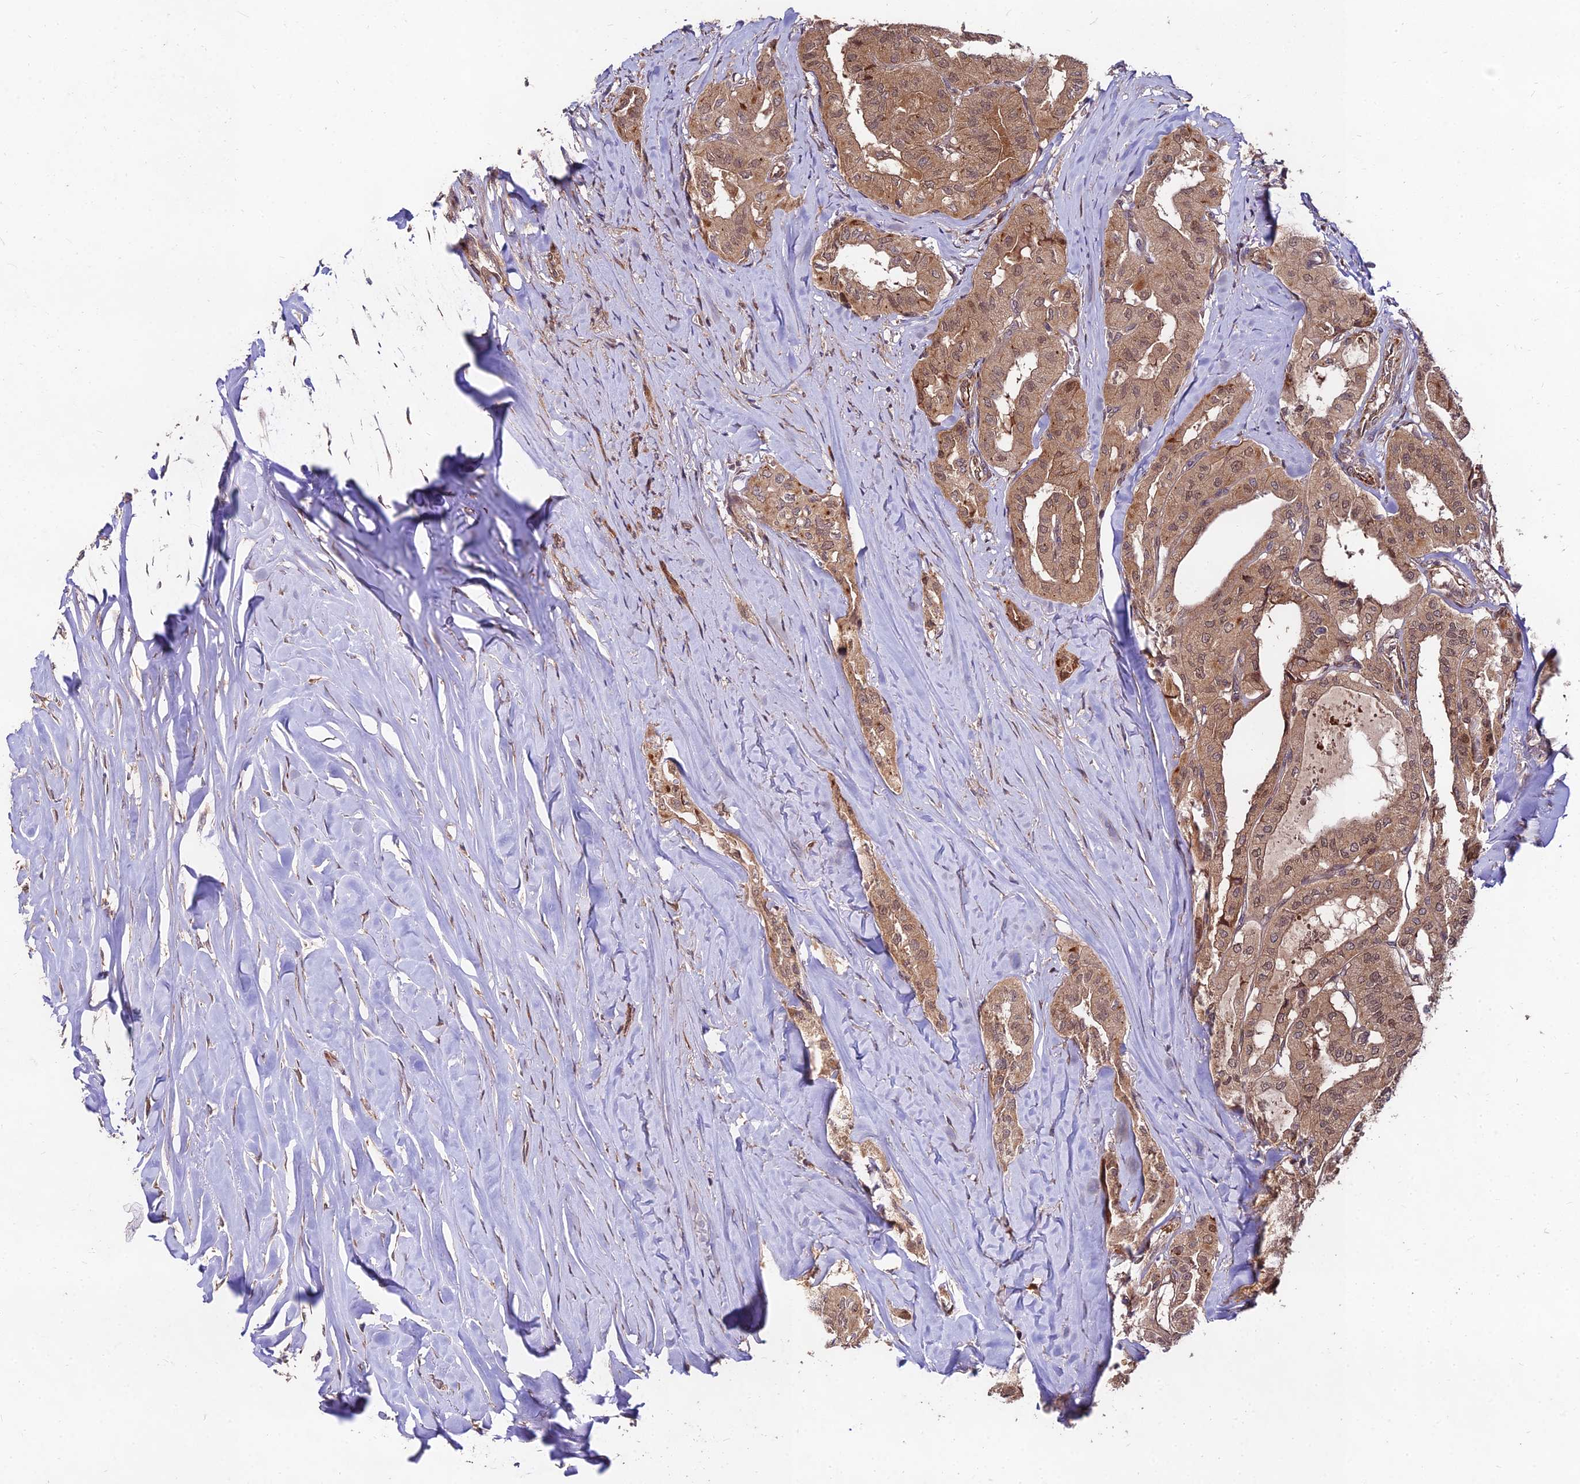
{"staining": {"intensity": "weak", "quantity": ">75%", "location": "cytoplasmic/membranous,nuclear"}, "tissue": "thyroid cancer", "cell_type": "Tumor cells", "image_type": "cancer", "snomed": [{"axis": "morphology", "description": "Papillary adenocarcinoma, NOS"}, {"axis": "topography", "description": "Thyroid gland"}], "caption": "Protein analysis of thyroid cancer (papillary adenocarcinoma) tissue shows weak cytoplasmic/membranous and nuclear expression in approximately >75% of tumor cells.", "gene": "MKKS", "patient": {"sex": "female", "age": 59}}